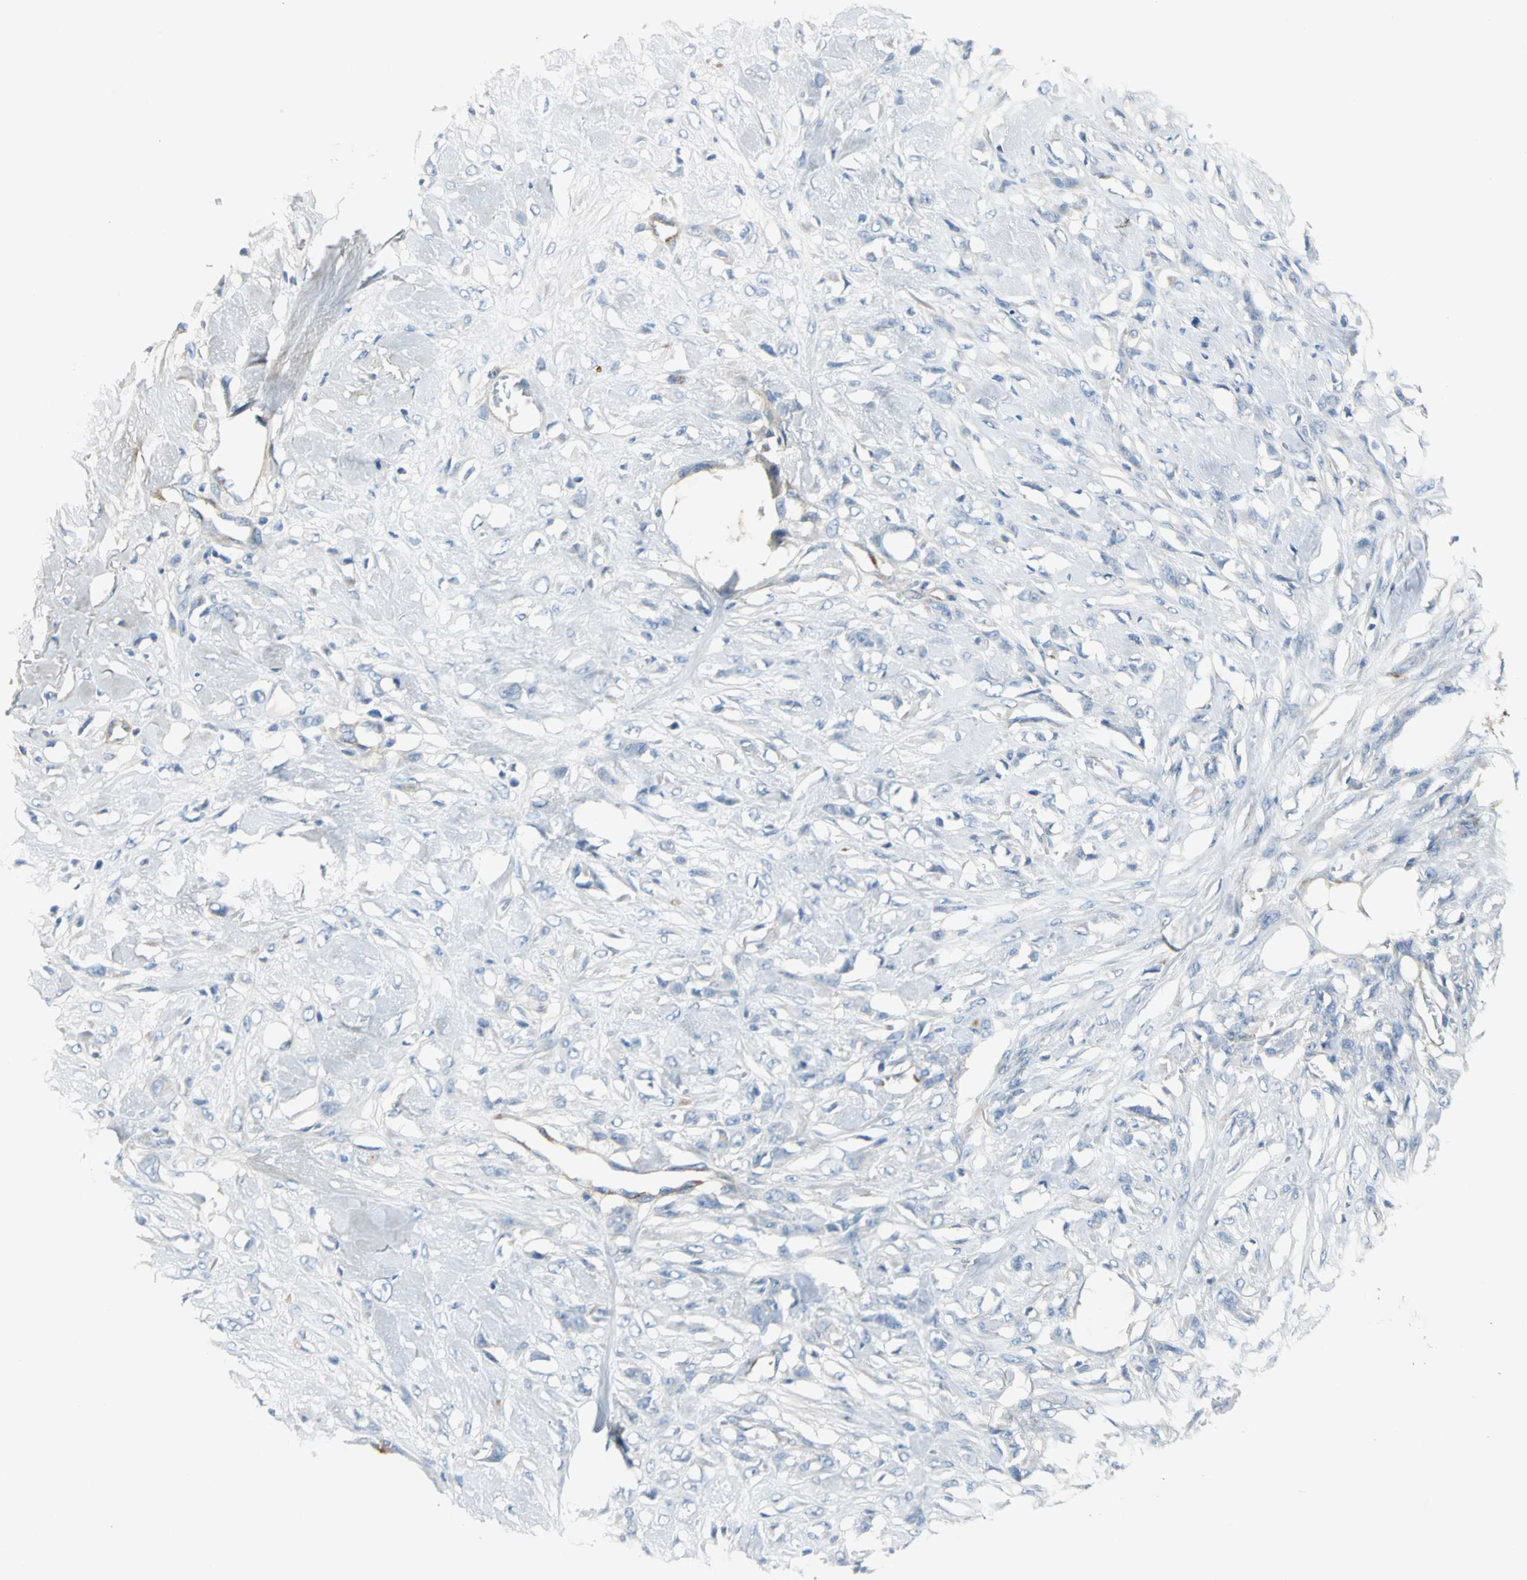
{"staining": {"intensity": "negative", "quantity": "none", "location": "none"}, "tissue": "skin cancer", "cell_type": "Tumor cells", "image_type": "cancer", "snomed": [{"axis": "morphology", "description": "Normal tissue, NOS"}, {"axis": "morphology", "description": "Squamous cell carcinoma, NOS"}, {"axis": "topography", "description": "Skin"}], "caption": "High power microscopy image of an immunohistochemistry photomicrograph of squamous cell carcinoma (skin), revealing no significant expression in tumor cells. (Stains: DAB (3,3'-diaminobenzidine) immunohistochemistry (IHC) with hematoxylin counter stain, Microscopy: brightfield microscopy at high magnification).", "gene": "EFNB3", "patient": {"sex": "female", "age": 59}}